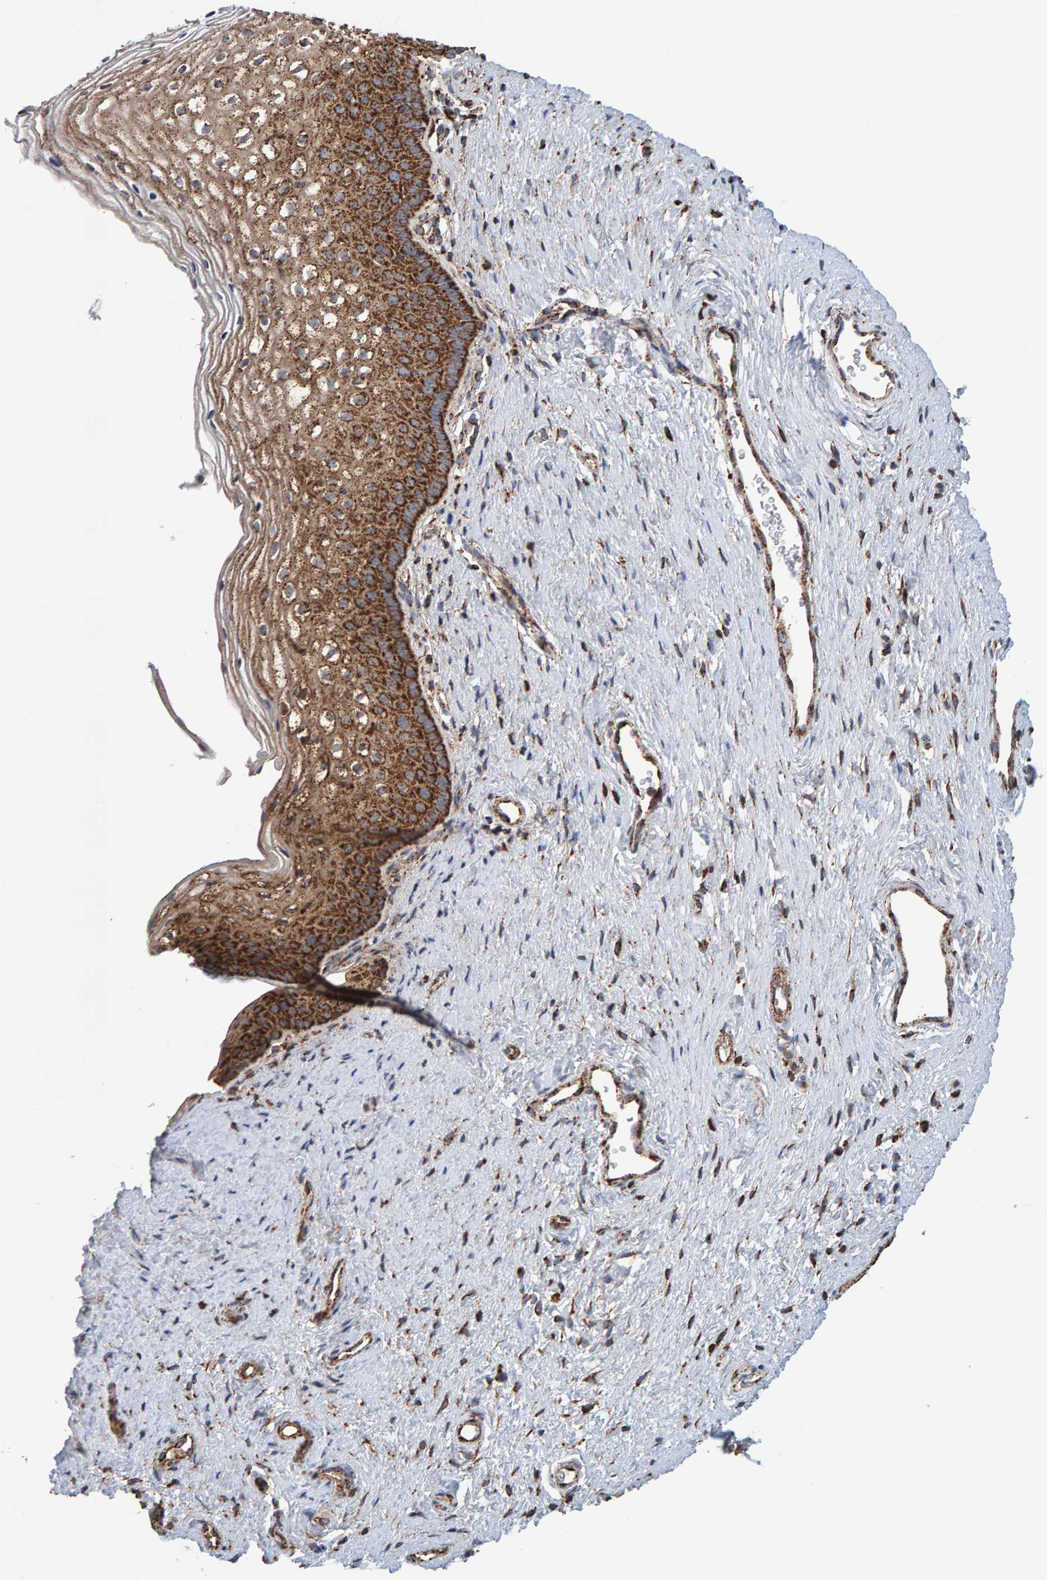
{"staining": {"intensity": "moderate", "quantity": ">75%", "location": "cytoplasmic/membranous"}, "tissue": "cervix", "cell_type": "Glandular cells", "image_type": "normal", "snomed": [{"axis": "morphology", "description": "Normal tissue, NOS"}, {"axis": "topography", "description": "Cervix"}], "caption": "Moderate cytoplasmic/membranous protein staining is seen in approximately >75% of glandular cells in cervix.", "gene": "MRPL45", "patient": {"sex": "female", "age": 27}}